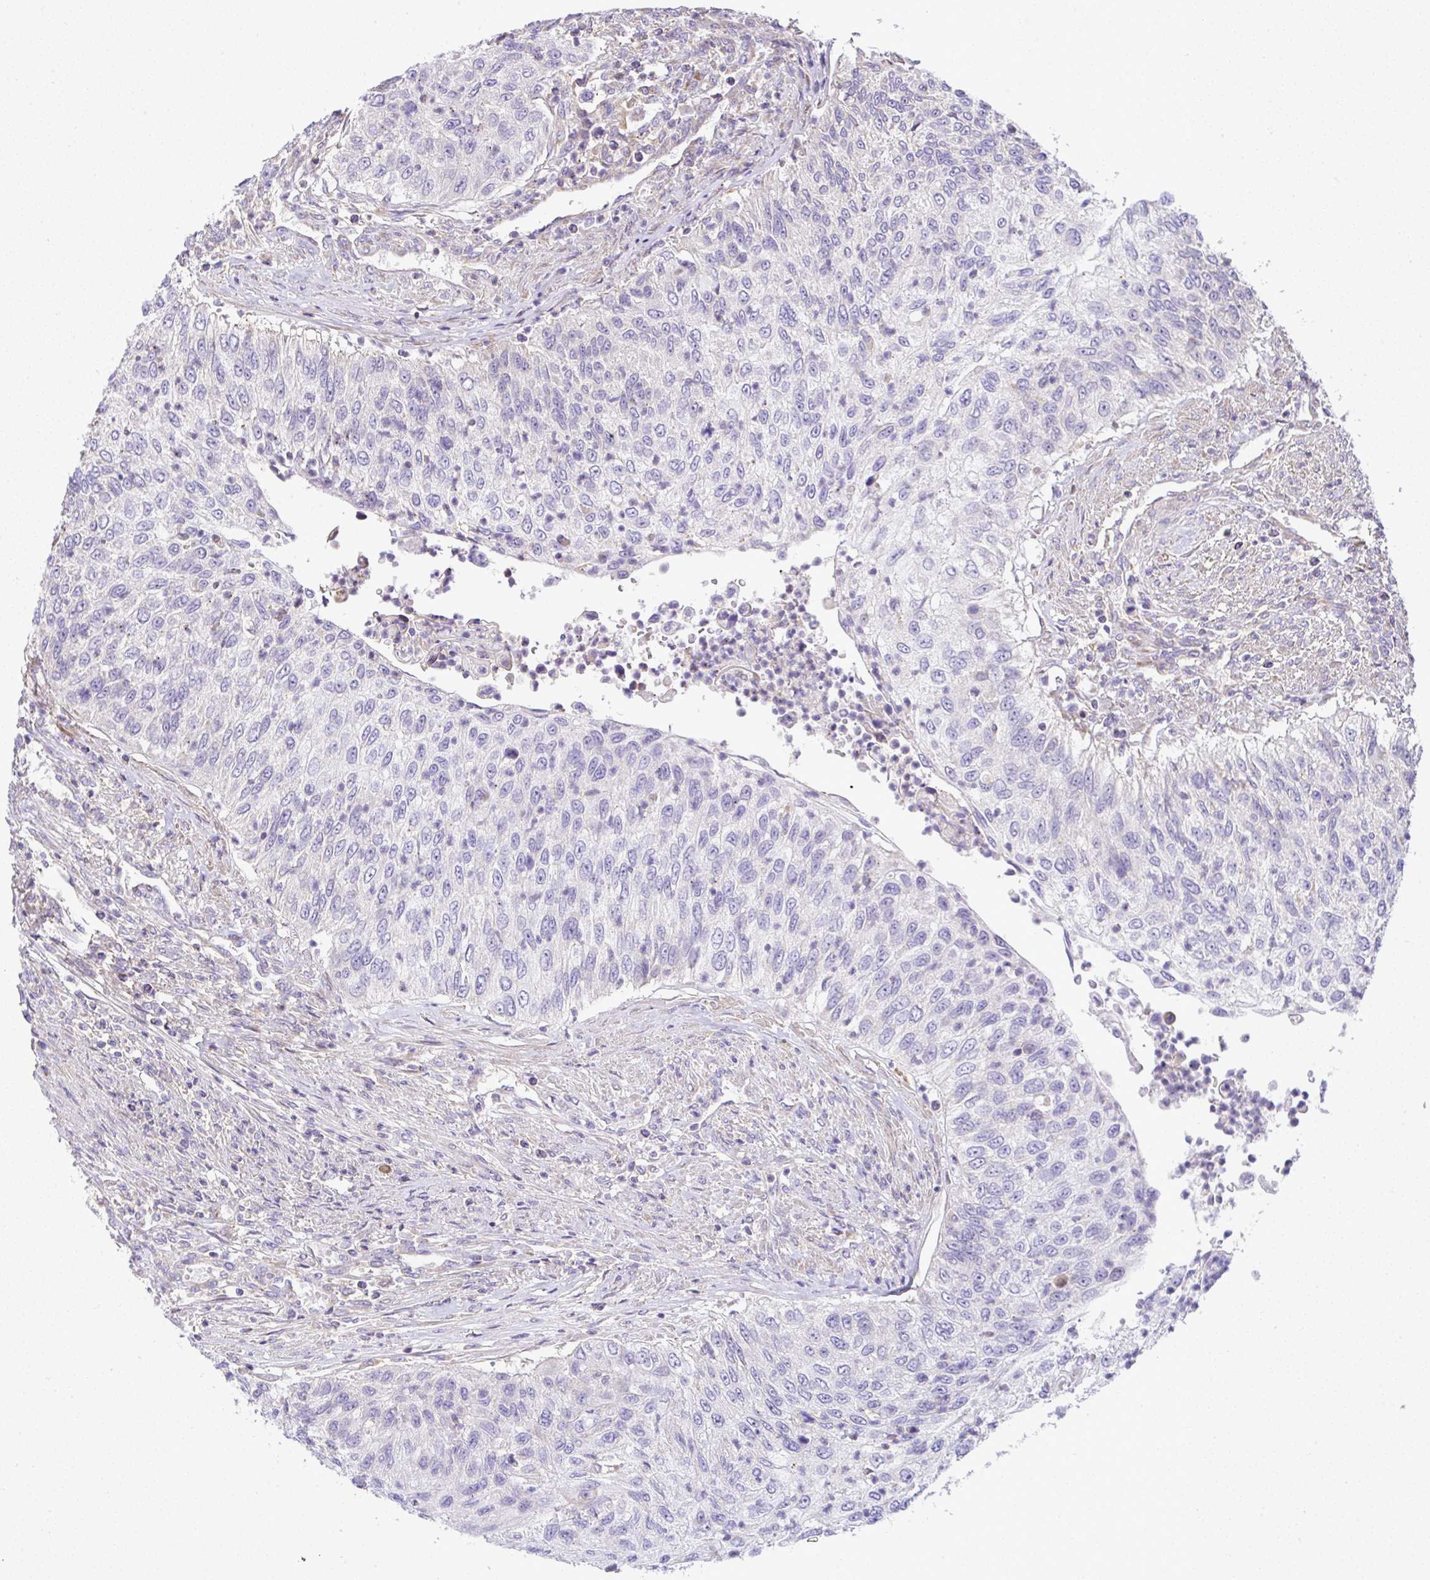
{"staining": {"intensity": "negative", "quantity": "none", "location": "none"}, "tissue": "urothelial cancer", "cell_type": "Tumor cells", "image_type": "cancer", "snomed": [{"axis": "morphology", "description": "Urothelial carcinoma, High grade"}, {"axis": "topography", "description": "Urinary bladder"}], "caption": "Immunohistochemistry of human high-grade urothelial carcinoma demonstrates no staining in tumor cells.", "gene": "GRID2", "patient": {"sex": "female", "age": 60}}